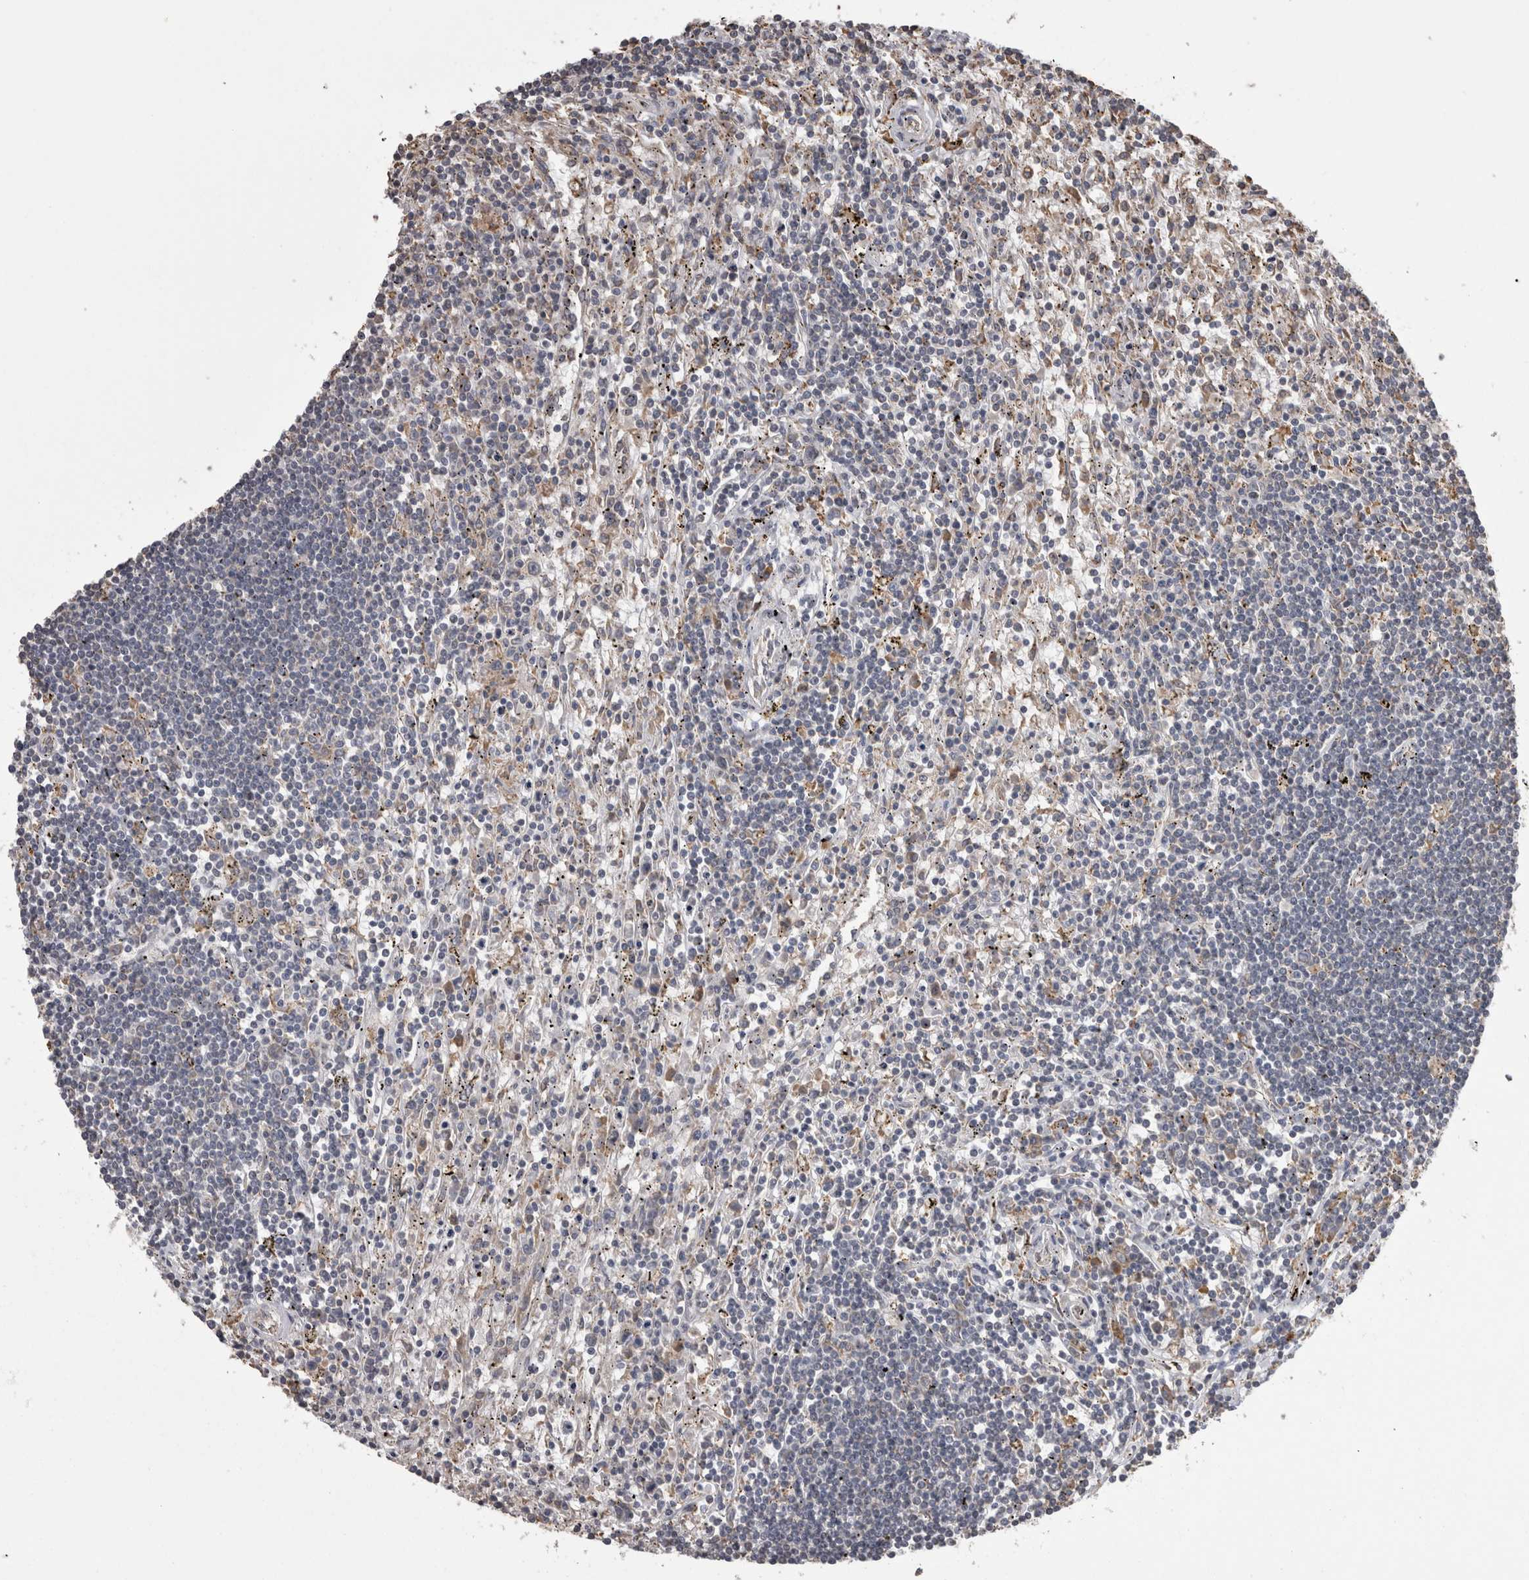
{"staining": {"intensity": "negative", "quantity": "none", "location": "none"}, "tissue": "lymphoma", "cell_type": "Tumor cells", "image_type": "cancer", "snomed": [{"axis": "morphology", "description": "Malignant lymphoma, non-Hodgkin's type, Low grade"}, {"axis": "topography", "description": "Spleen"}], "caption": "A histopathology image of human malignant lymphoma, non-Hodgkin's type (low-grade) is negative for staining in tumor cells. (DAB (3,3'-diaminobenzidine) IHC visualized using brightfield microscopy, high magnification).", "gene": "PON2", "patient": {"sex": "male", "age": 76}}